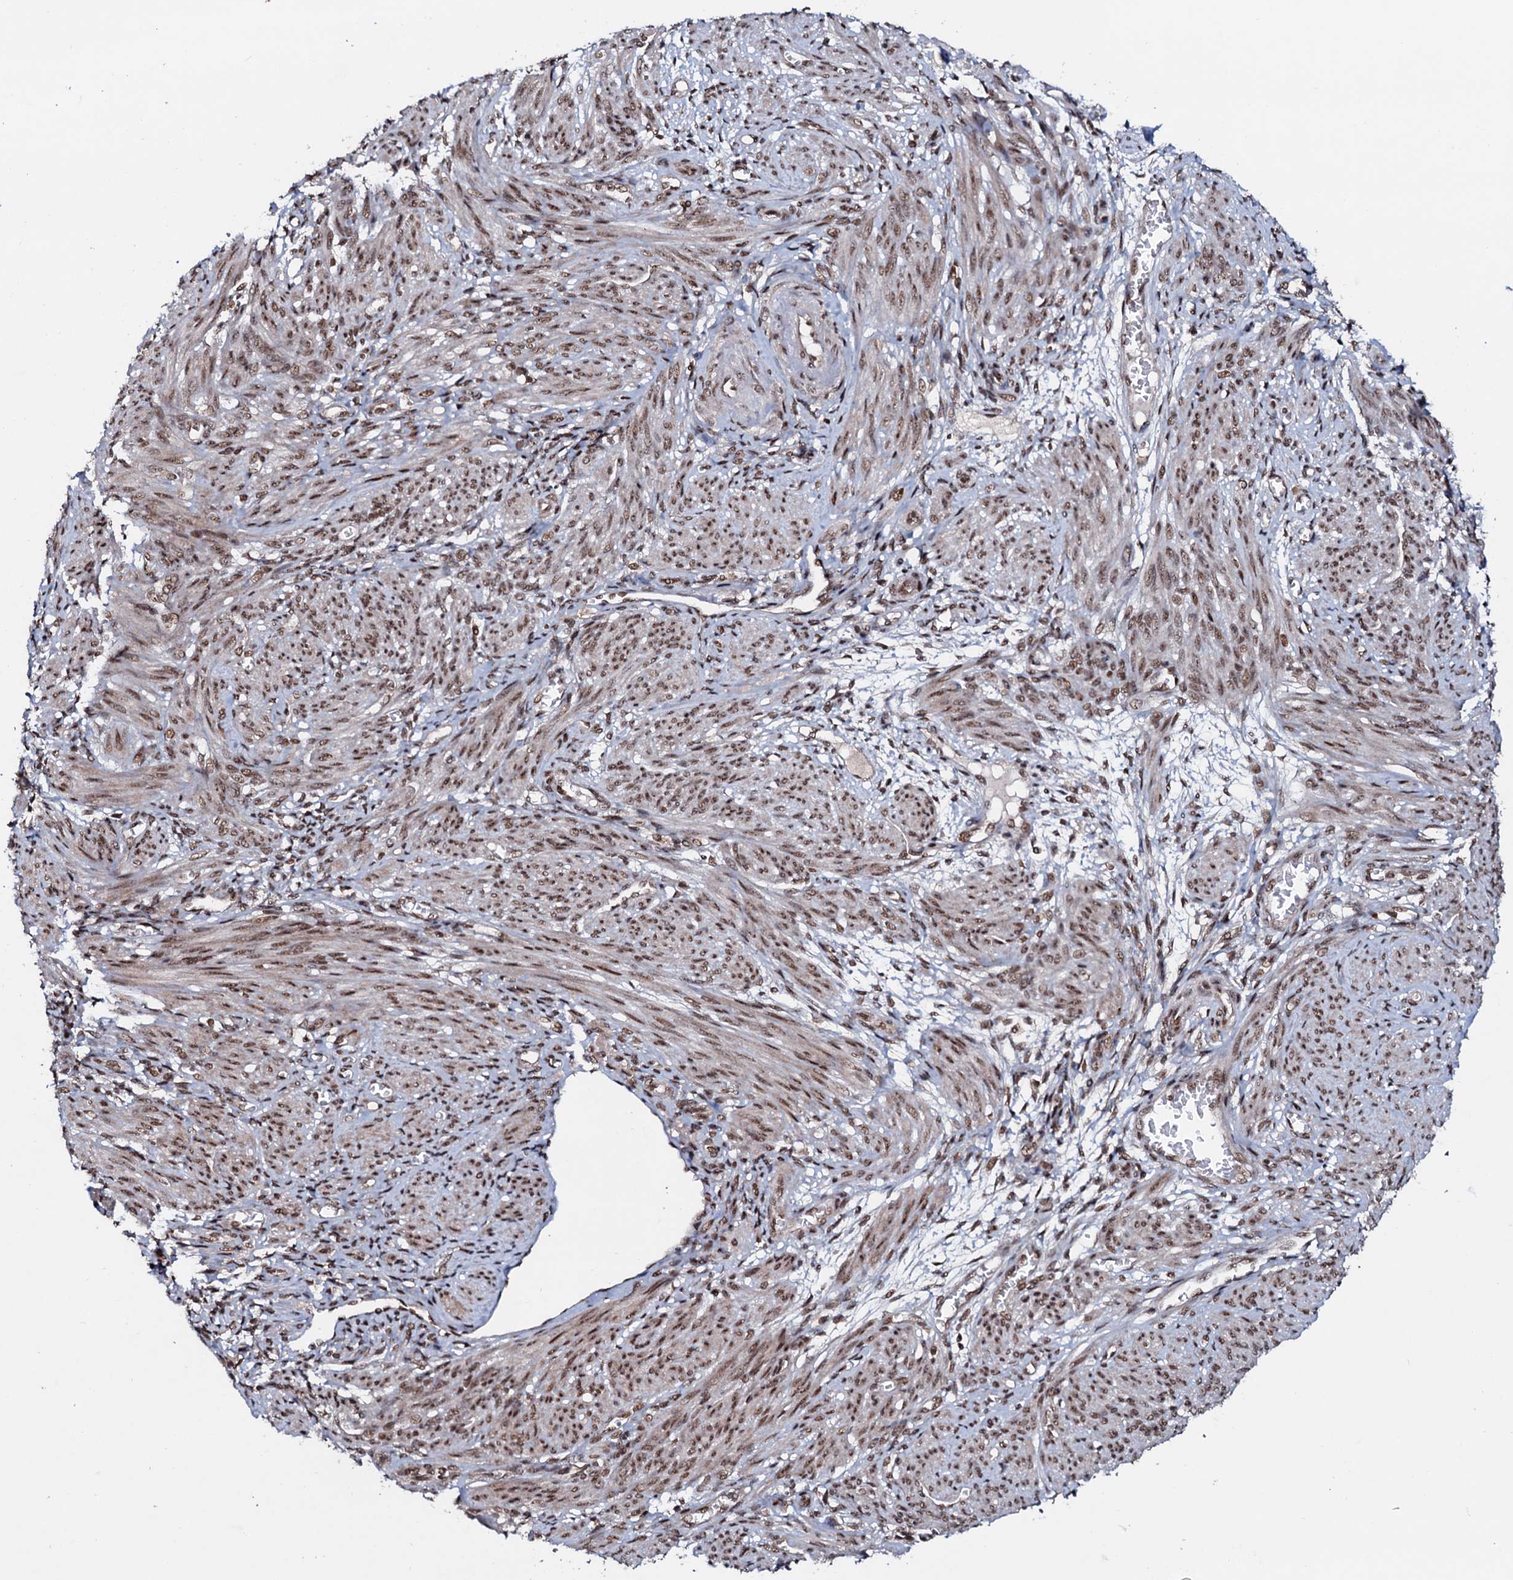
{"staining": {"intensity": "moderate", "quantity": ">75%", "location": "cytoplasmic/membranous,nuclear"}, "tissue": "smooth muscle", "cell_type": "Smooth muscle cells", "image_type": "normal", "snomed": [{"axis": "morphology", "description": "Normal tissue, NOS"}, {"axis": "topography", "description": "Smooth muscle"}], "caption": "IHC of benign smooth muscle displays medium levels of moderate cytoplasmic/membranous,nuclear expression in about >75% of smooth muscle cells.", "gene": "PRPF18", "patient": {"sex": "female", "age": 39}}